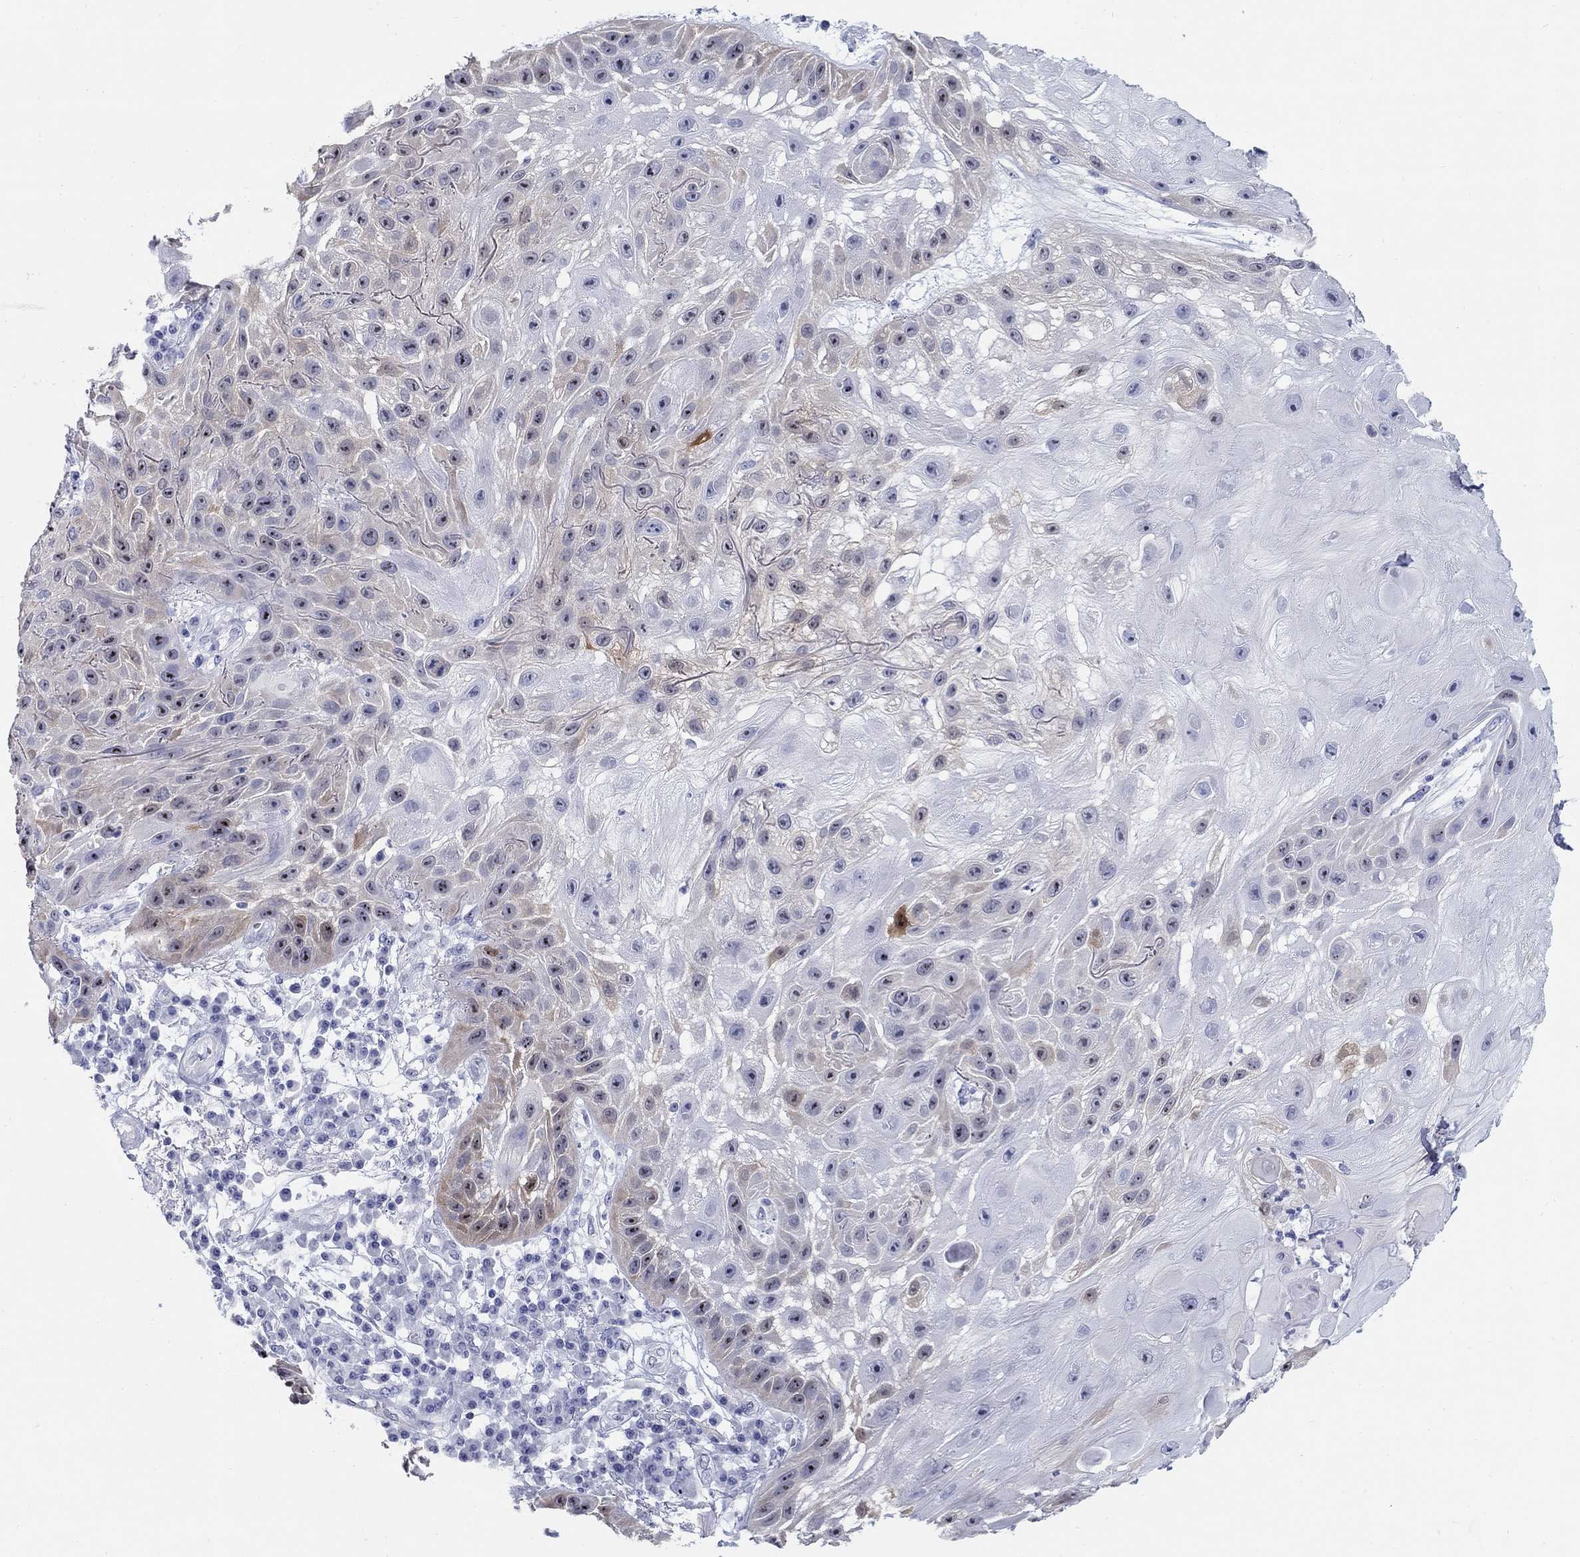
{"staining": {"intensity": "weak", "quantity": "<25%", "location": "cytoplasmic/membranous"}, "tissue": "skin cancer", "cell_type": "Tumor cells", "image_type": "cancer", "snomed": [{"axis": "morphology", "description": "Normal tissue, NOS"}, {"axis": "morphology", "description": "Squamous cell carcinoma, NOS"}, {"axis": "topography", "description": "Skin"}], "caption": "IHC photomicrograph of neoplastic tissue: human squamous cell carcinoma (skin) stained with DAB demonstrates no significant protein expression in tumor cells. (Brightfield microscopy of DAB immunohistochemistry at high magnification).", "gene": "AKR1C2", "patient": {"sex": "male", "age": 79}}